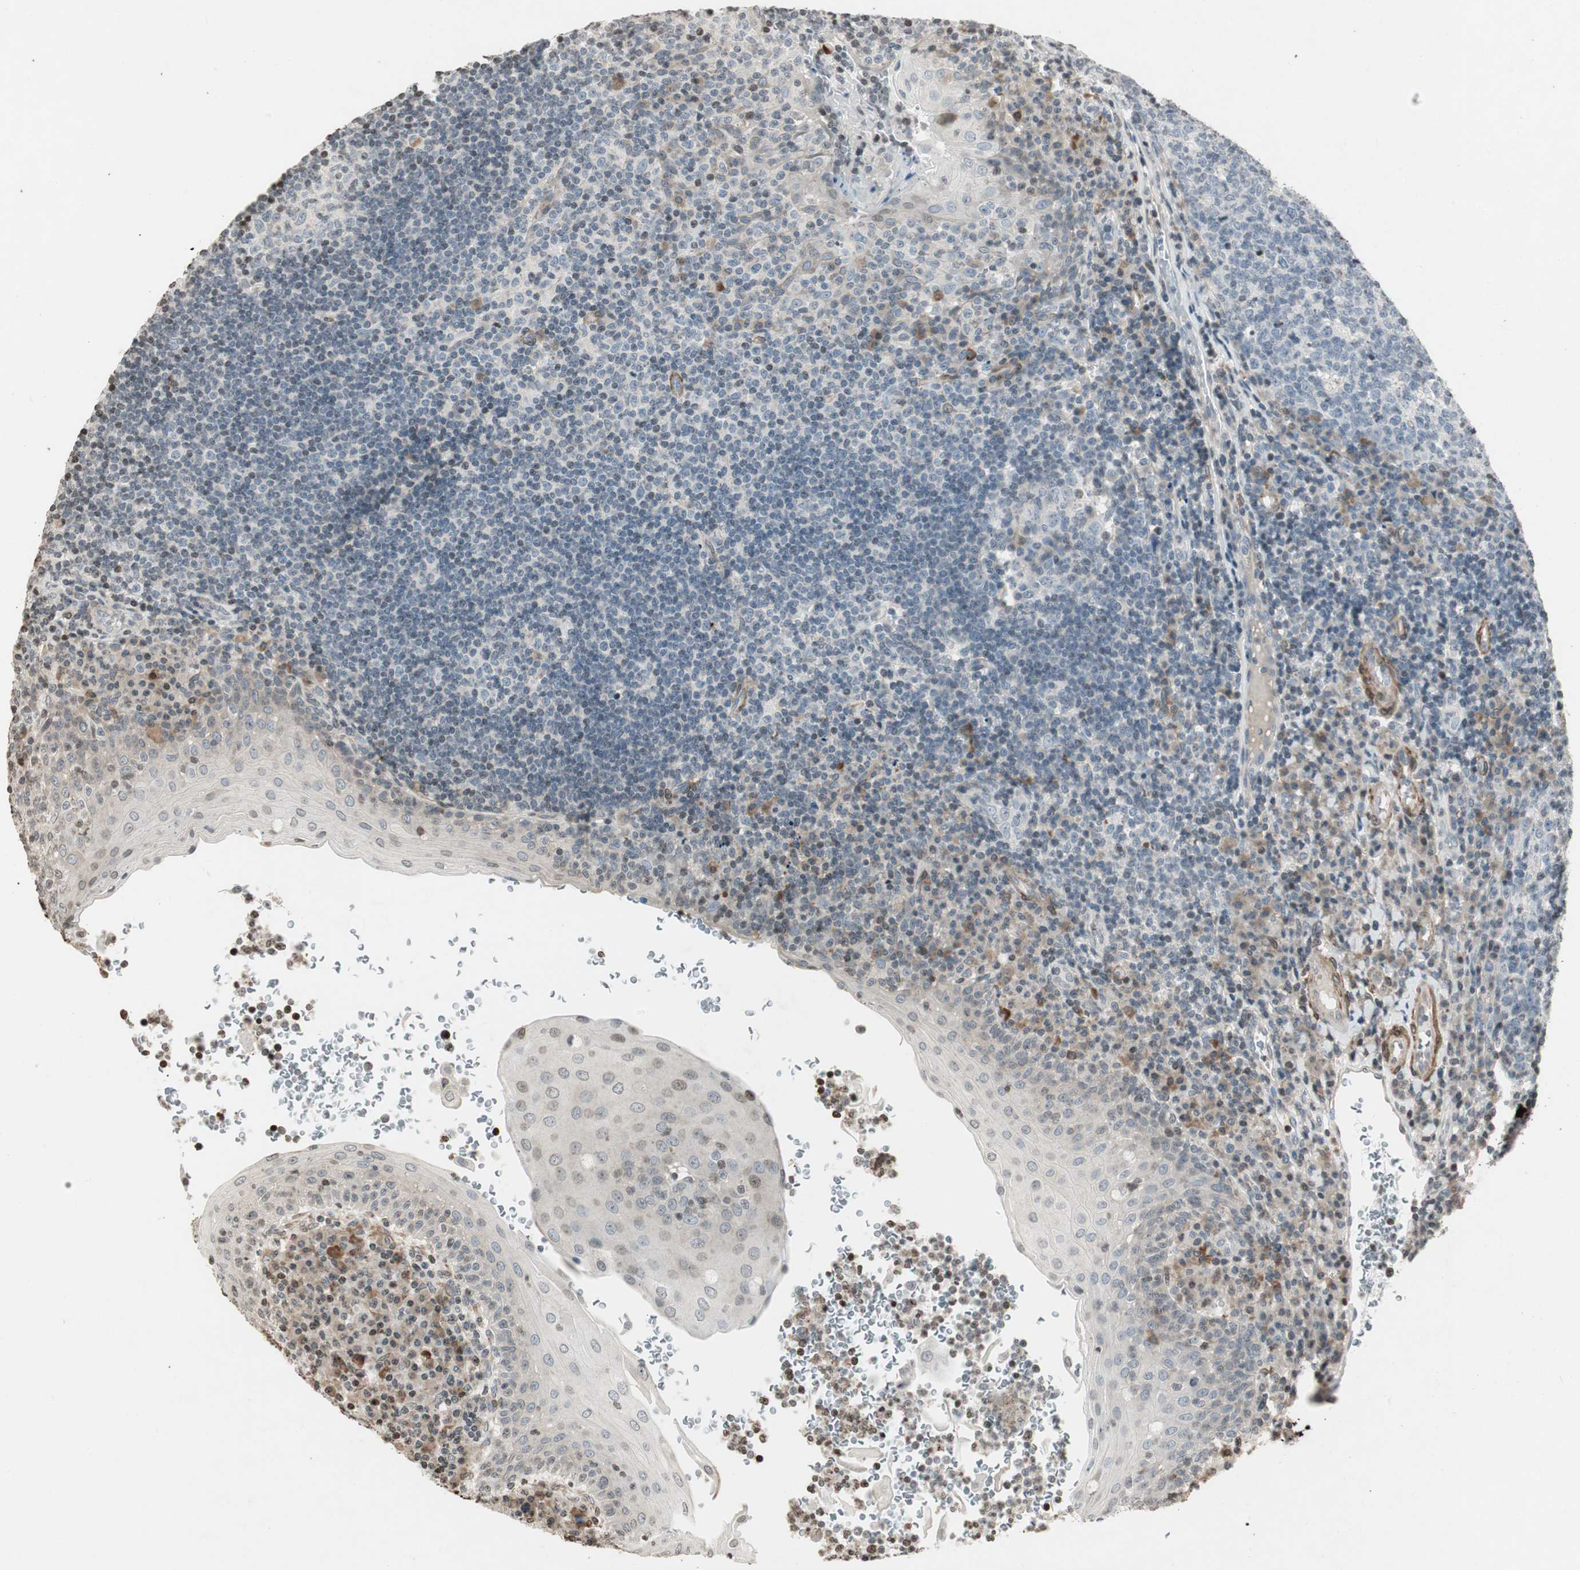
{"staining": {"intensity": "negative", "quantity": "none", "location": "none"}, "tissue": "tonsil", "cell_type": "Germinal center cells", "image_type": "normal", "snomed": [{"axis": "morphology", "description": "Normal tissue, NOS"}, {"axis": "topography", "description": "Tonsil"}], "caption": "Protein analysis of unremarkable tonsil shows no significant positivity in germinal center cells.", "gene": "PRKG1", "patient": {"sex": "female", "age": 40}}